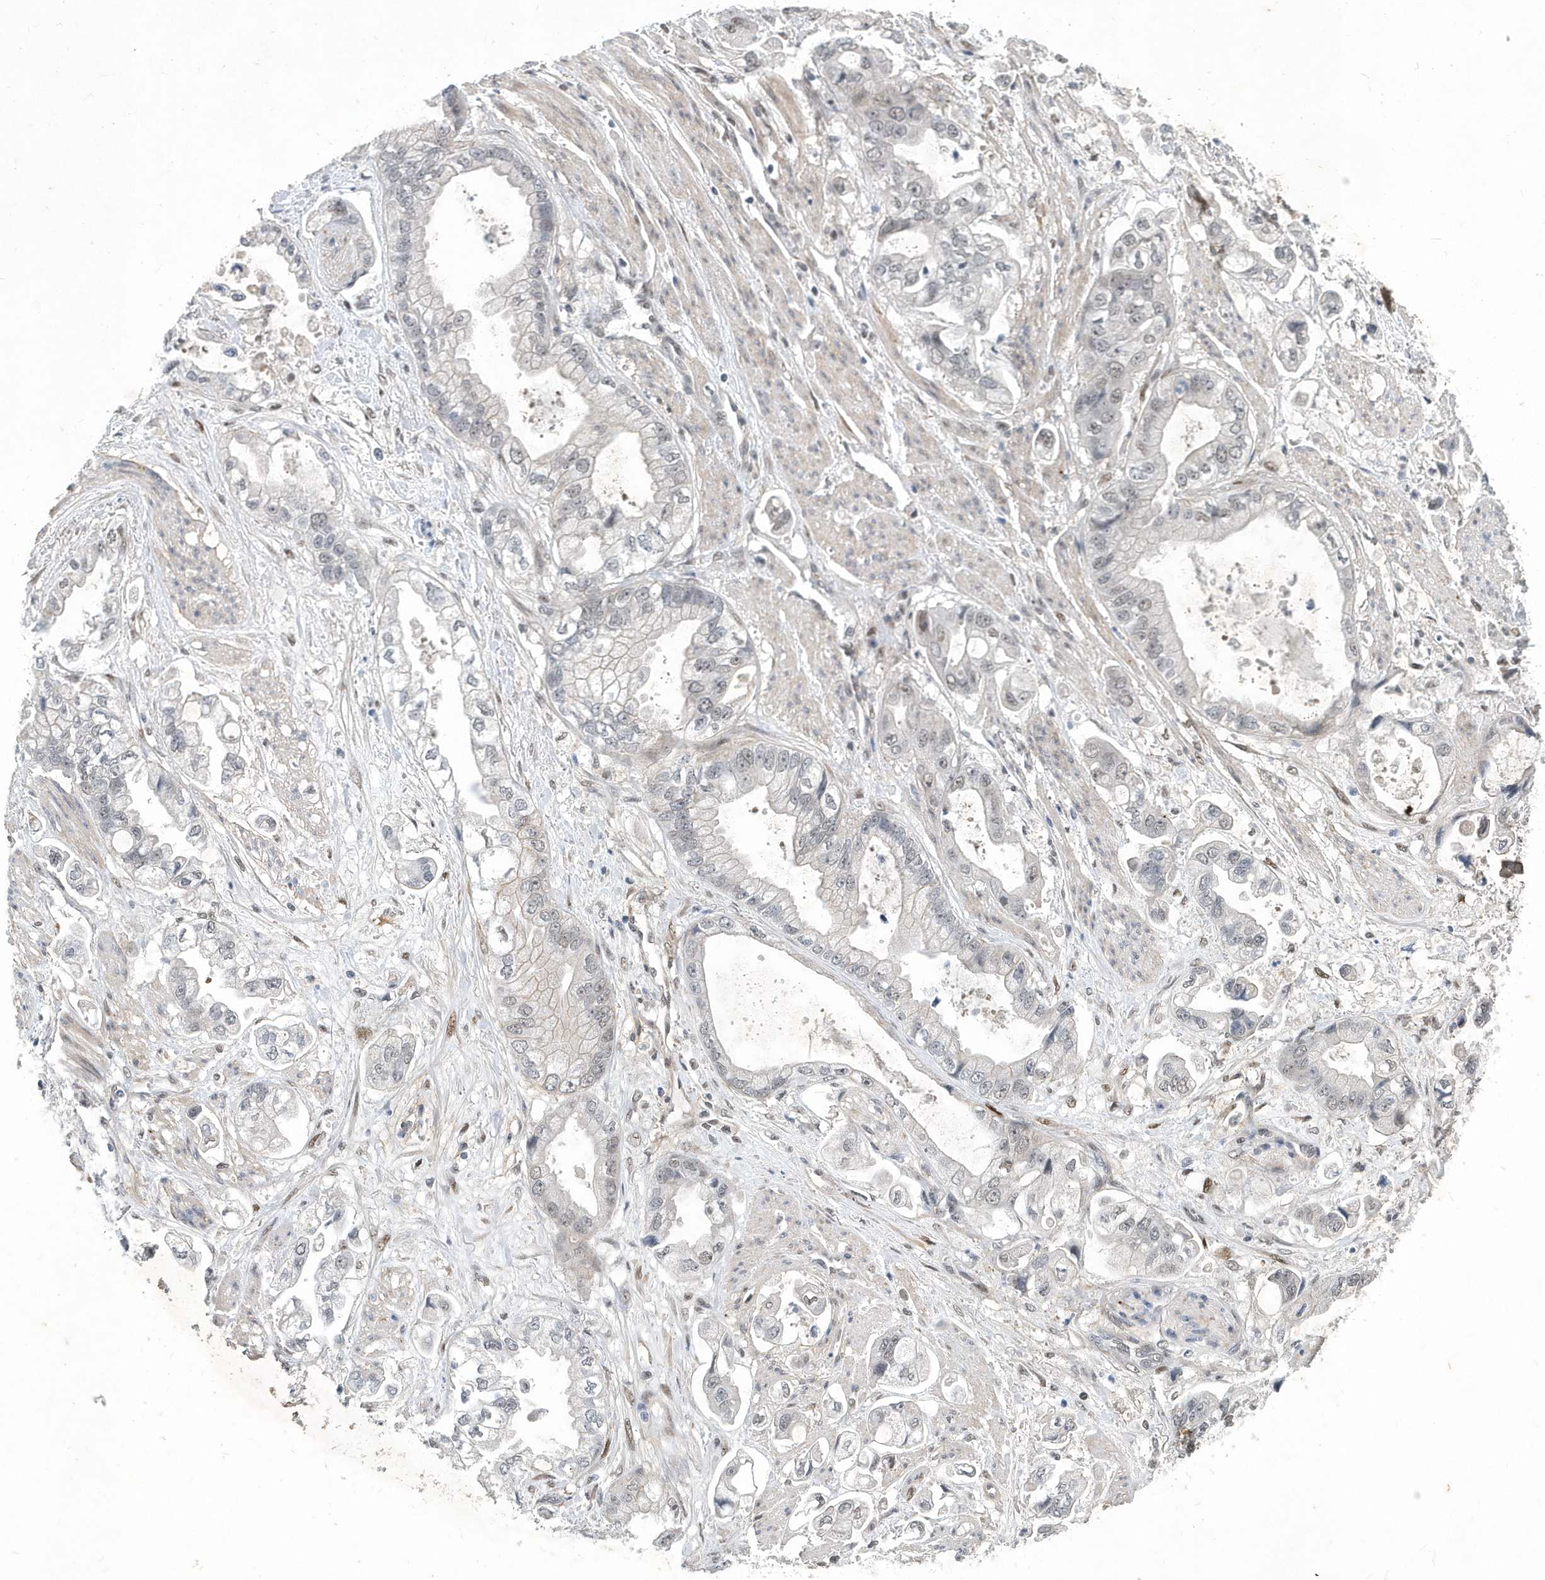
{"staining": {"intensity": "negative", "quantity": "none", "location": "none"}, "tissue": "stomach cancer", "cell_type": "Tumor cells", "image_type": "cancer", "snomed": [{"axis": "morphology", "description": "Adenocarcinoma, NOS"}, {"axis": "topography", "description": "Stomach"}], "caption": "A photomicrograph of human stomach adenocarcinoma is negative for staining in tumor cells.", "gene": "FAM217A", "patient": {"sex": "male", "age": 62}}